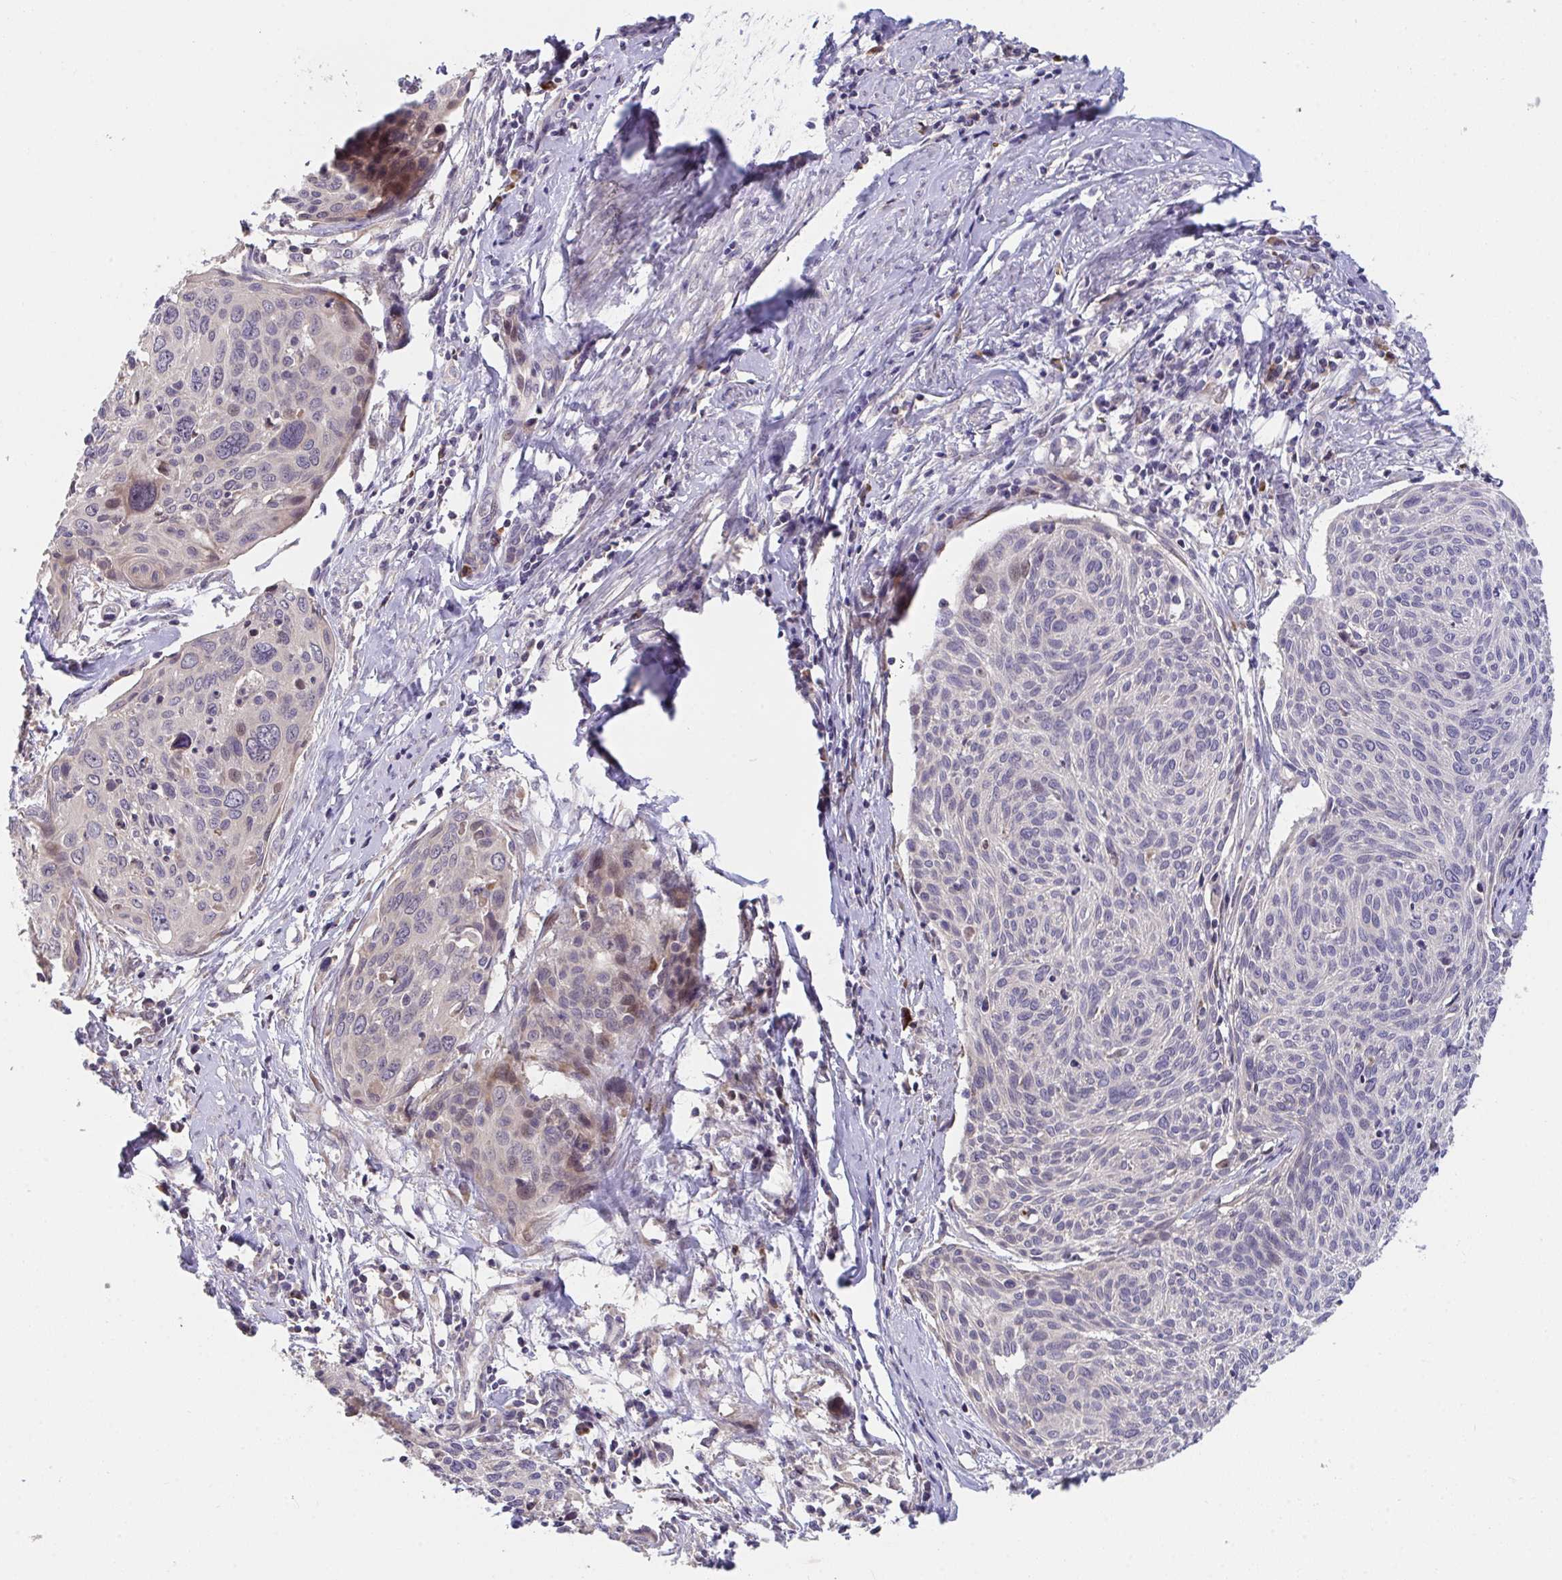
{"staining": {"intensity": "weak", "quantity": "<25%", "location": "cytoplasmic/membranous,nuclear"}, "tissue": "cervical cancer", "cell_type": "Tumor cells", "image_type": "cancer", "snomed": [{"axis": "morphology", "description": "Squamous cell carcinoma, NOS"}, {"axis": "topography", "description": "Cervix"}], "caption": "Tumor cells show no significant protein positivity in cervical cancer. (Immunohistochemistry (ihc), brightfield microscopy, high magnification).", "gene": "SUSD4", "patient": {"sex": "female", "age": 49}}